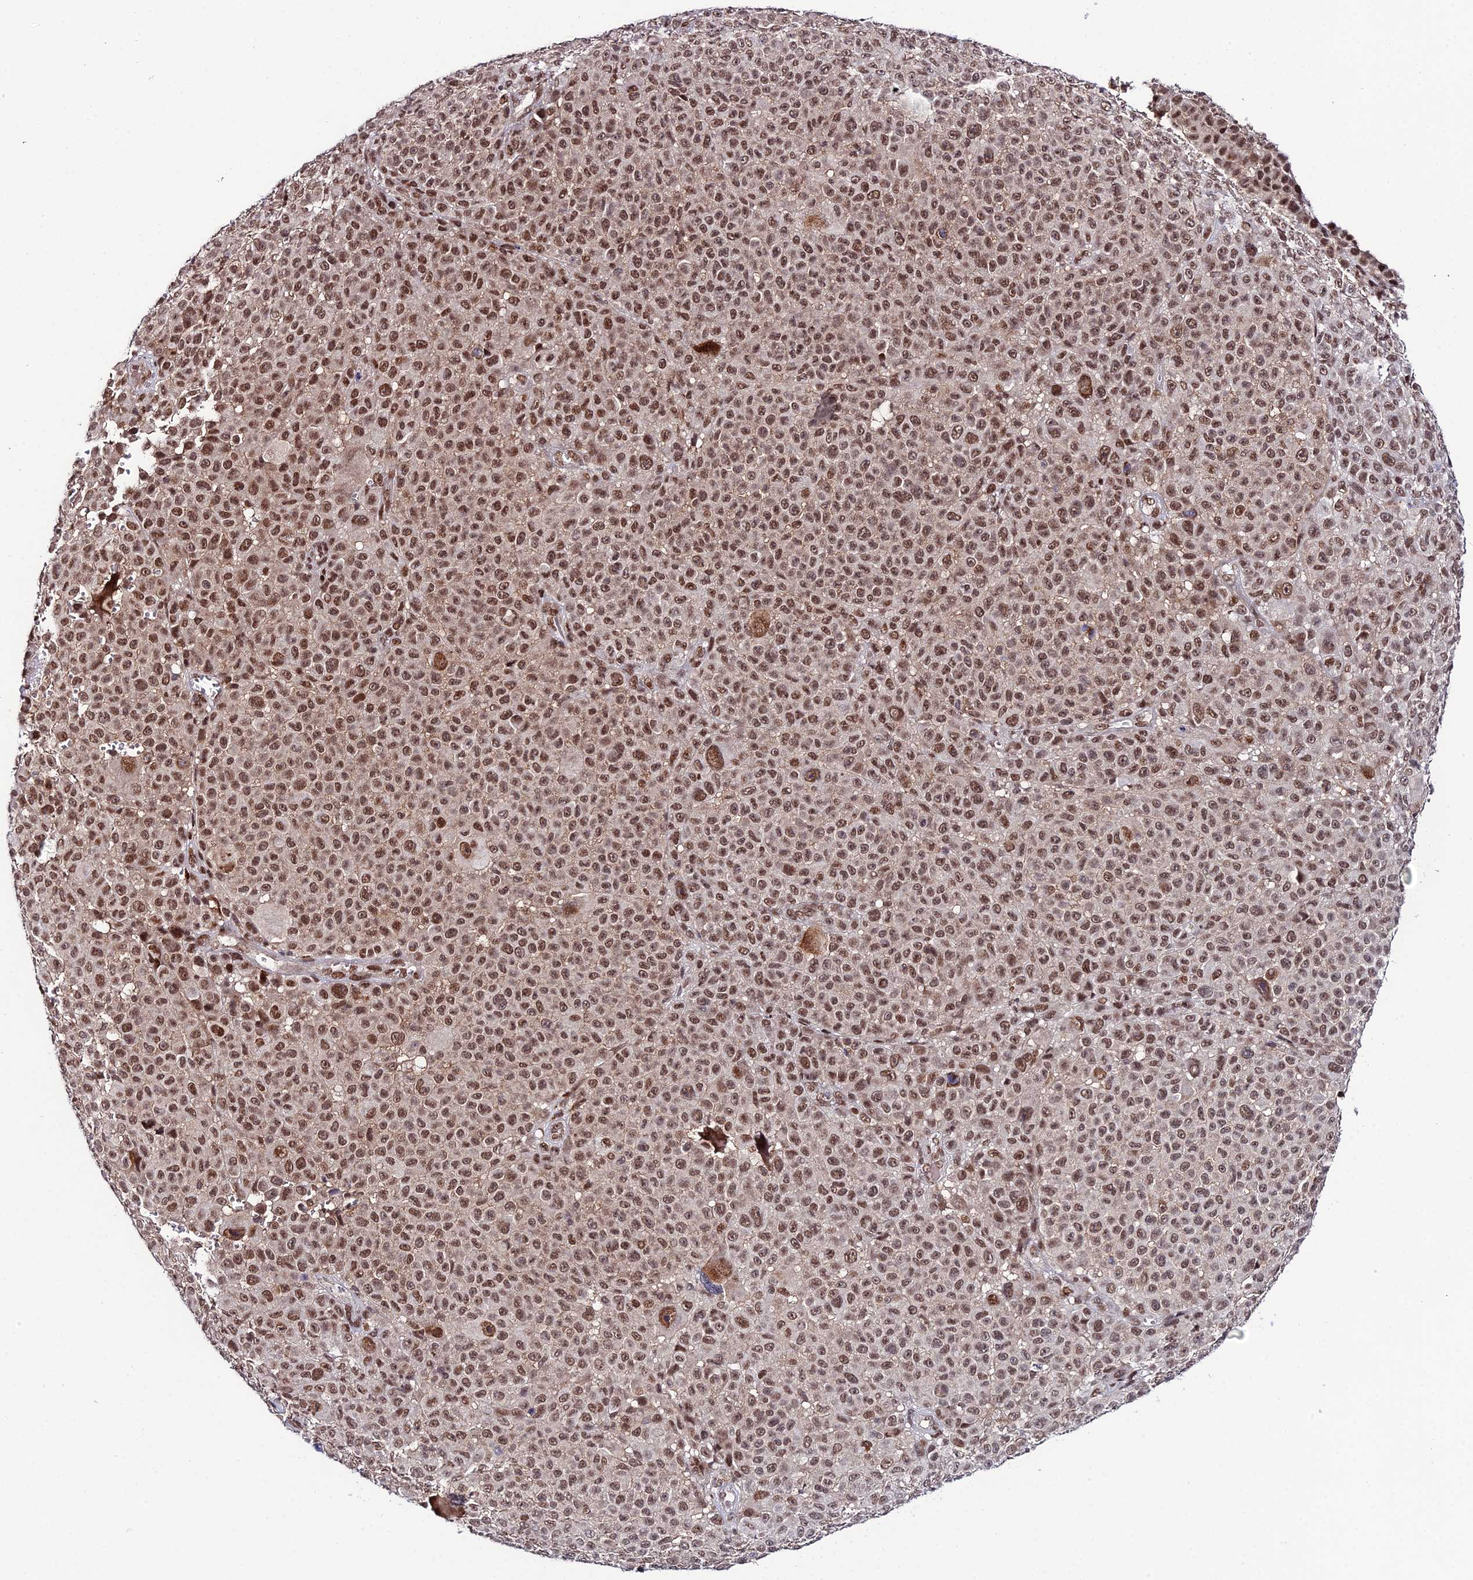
{"staining": {"intensity": "moderate", "quantity": ">75%", "location": "nuclear"}, "tissue": "melanoma", "cell_type": "Tumor cells", "image_type": "cancer", "snomed": [{"axis": "morphology", "description": "Malignant melanoma, NOS"}, {"axis": "topography", "description": "Skin"}], "caption": "Immunohistochemistry (DAB) staining of human malignant melanoma shows moderate nuclear protein staining in approximately >75% of tumor cells.", "gene": "SYT15", "patient": {"sex": "female", "age": 94}}